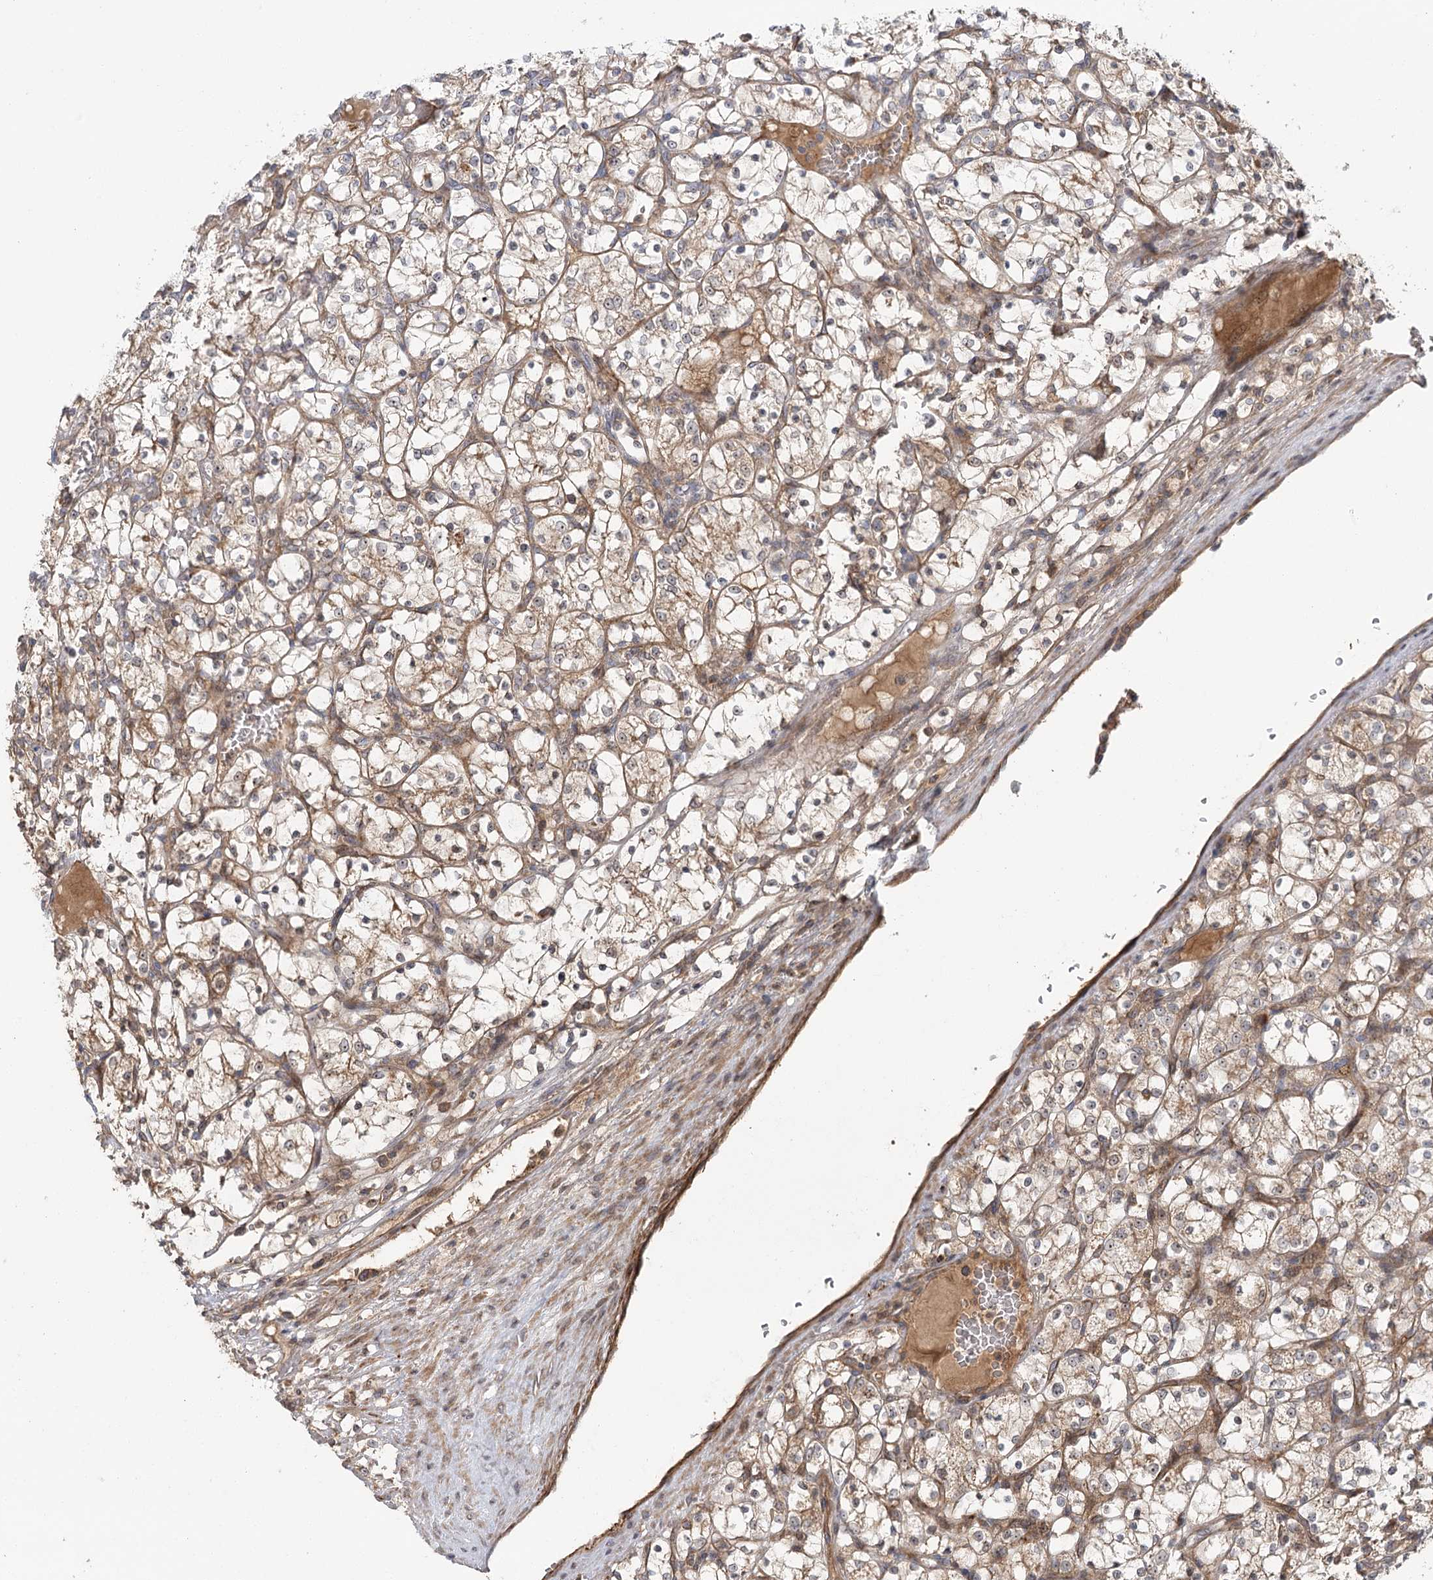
{"staining": {"intensity": "moderate", "quantity": ">75%", "location": "cytoplasmic/membranous"}, "tissue": "renal cancer", "cell_type": "Tumor cells", "image_type": "cancer", "snomed": [{"axis": "morphology", "description": "Adenocarcinoma, NOS"}, {"axis": "topography", "description": "Kidney"}], "caption": "This photomicrograph shows renal cancer stained with immunohistochemistry to label a protein in brown. The cytoplasmic/membranous of tumor cells show moderate positivity for the protein. Nuclei are counter-stained blue.", "gene": "RAPGEF6", "patient": {"sex": "female", "age": 69}}